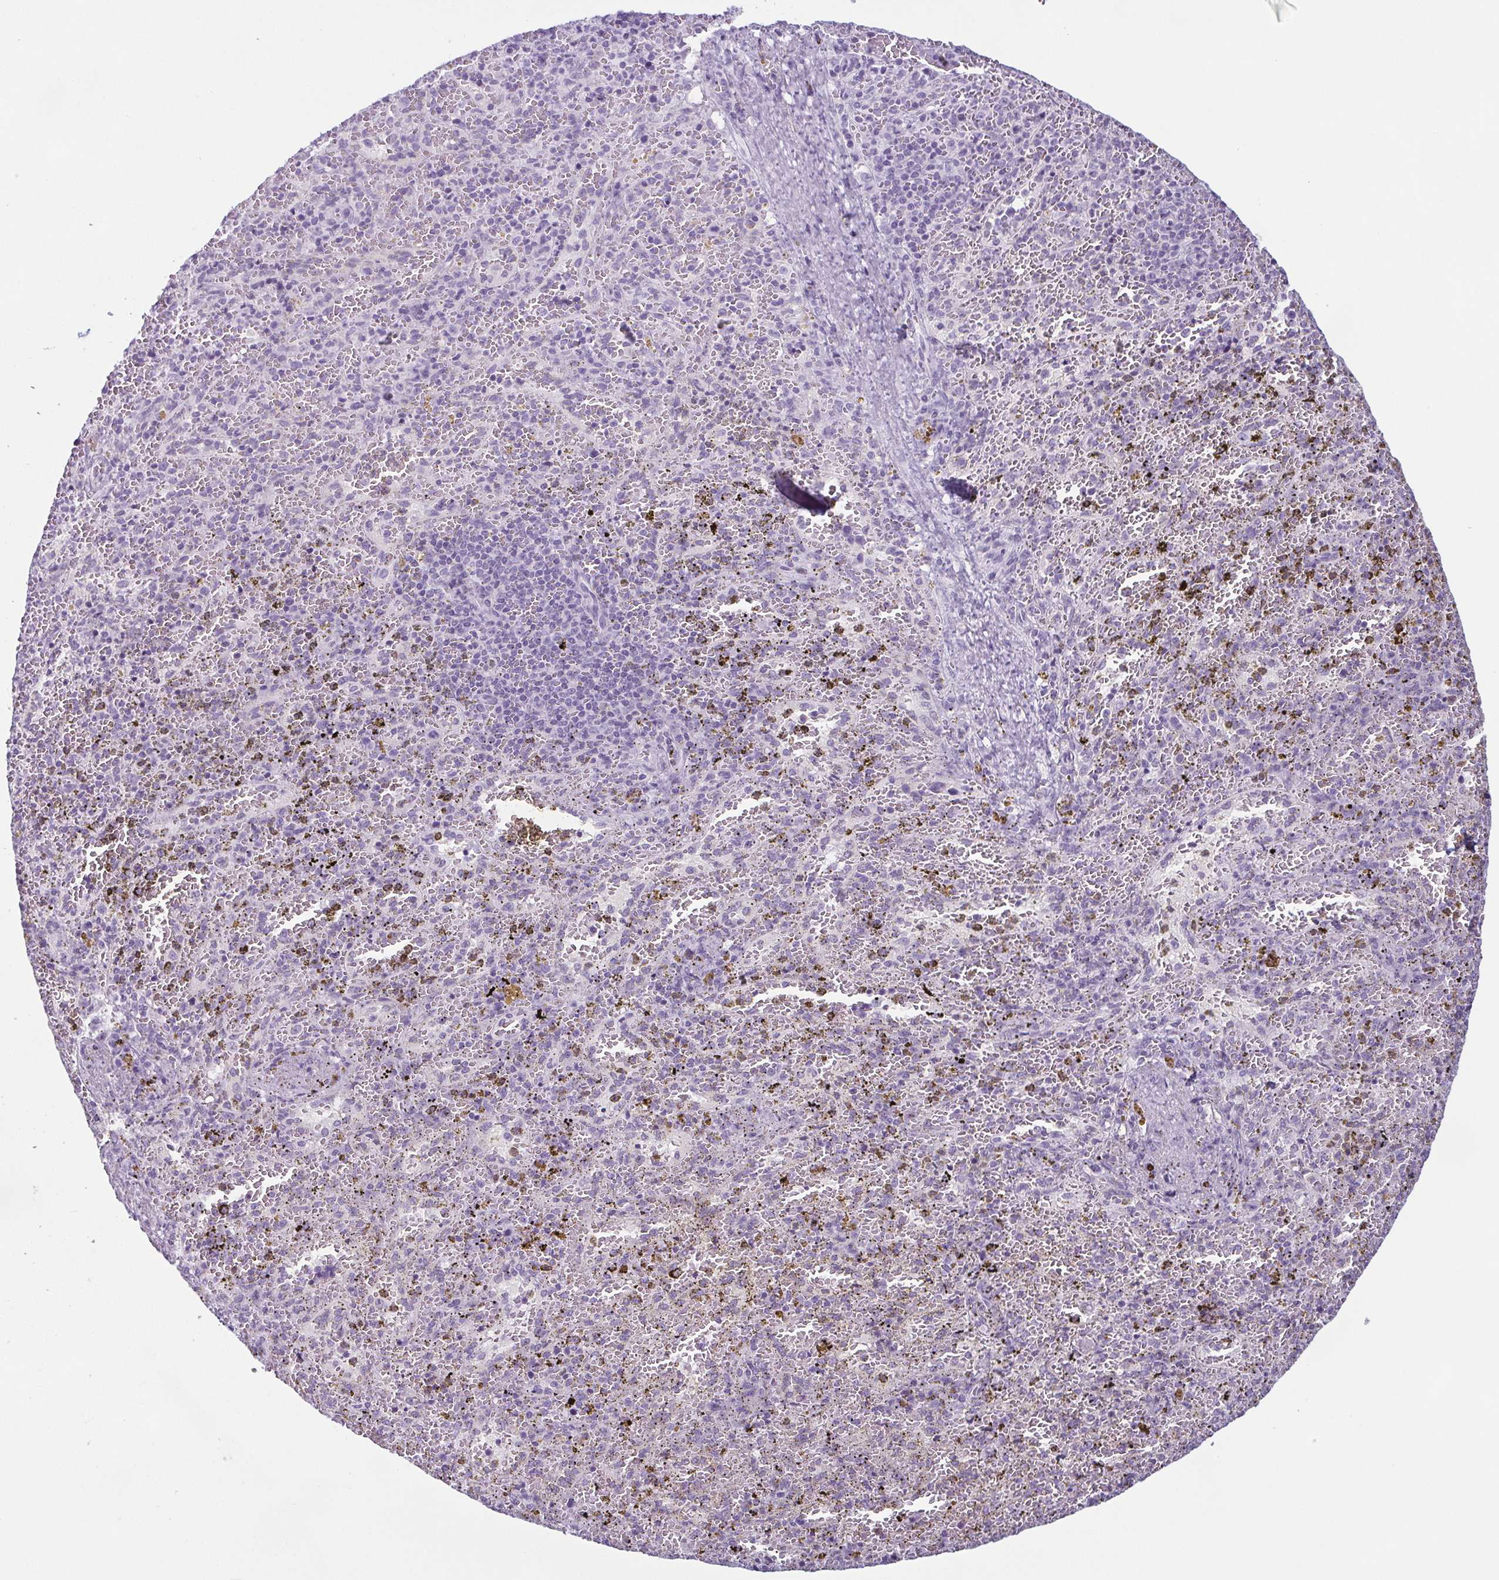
{"staining": {"intensity": "negative", "quantity": "none", "location": "none"}, "tissue": "spleen", "cell_type": "Cells in red pulp", "image_type": "normal", "snomed": [{"axis": "morphology", "description": "Normal tissue, NOS"}, {"axis": "topography", "description": "Spleen"}], "caption": "Photomicrograph shows no significant protein expression in cells in red pulp of unremarkable spleen. The staining was performed using DAB (3,3'-diaminobenzidine) to visualize the protein expression in brown, while the nuclei were stained in blue with hematoxylin (Magnification: 20x).", "gene": "KRT78", "patient": {"sex": "female", "age": 50}}